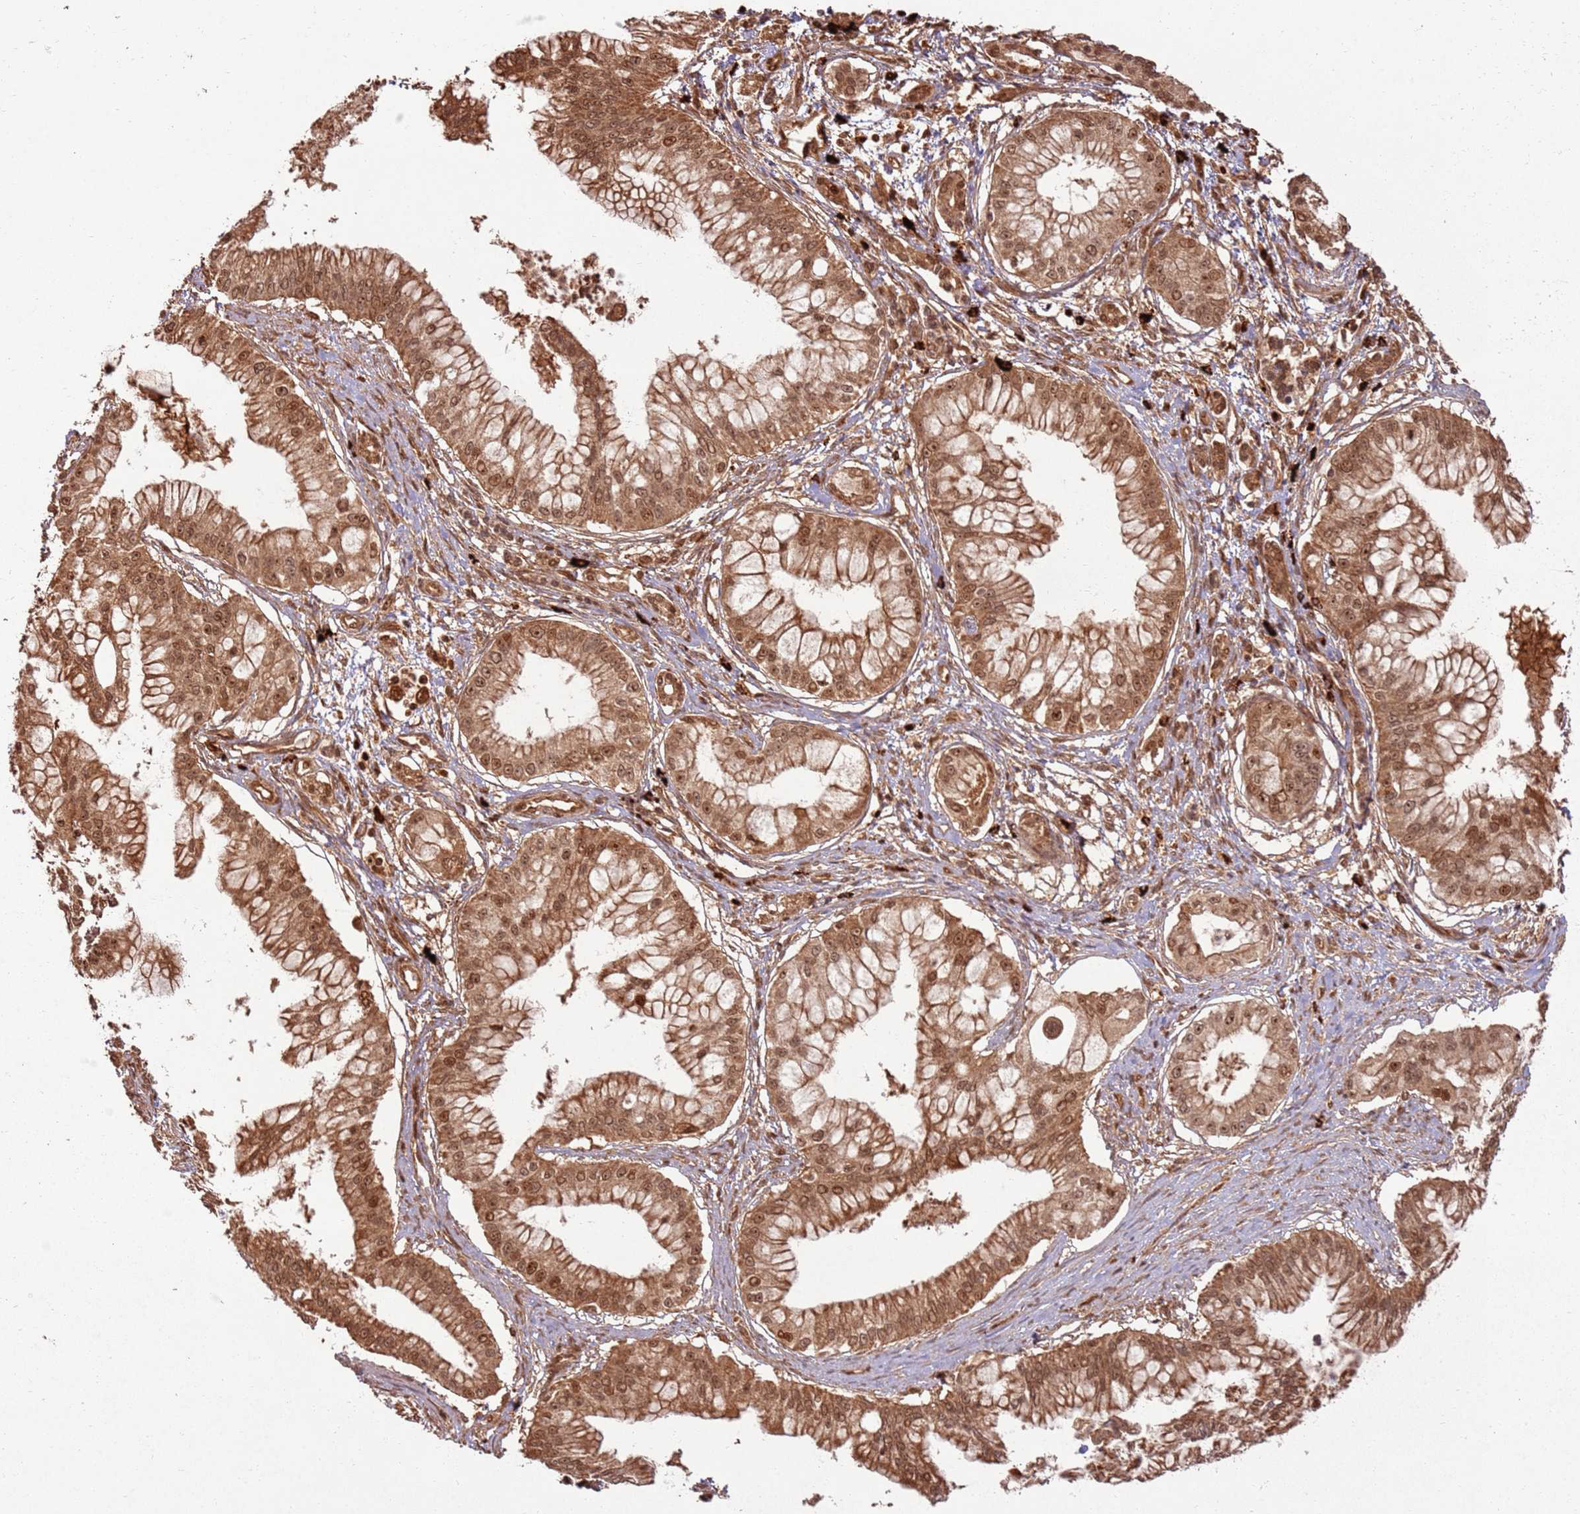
{"staining": {"intensity": "moderate", "quantity": ">75%", "location": "cytoplasmic/membranous,nuclear"}, "tissue": "pancreatic cancer", "cell_type": "Tumor cells", "image_type": "cancer", "snomed": [{"axis": "morphology", "description": "Adenocarcinoma, NOS"}, {"axis": "topography", "description": "Pancreas"}], "caption": "Protein staining displays moderate cytoplasmic/membranous and nuclear expression in about >75% of tumor cells in pancreatic adenocarcinoma.", "gene": "TBC1D13", "patient": {"sex": "male", "age": 46}}